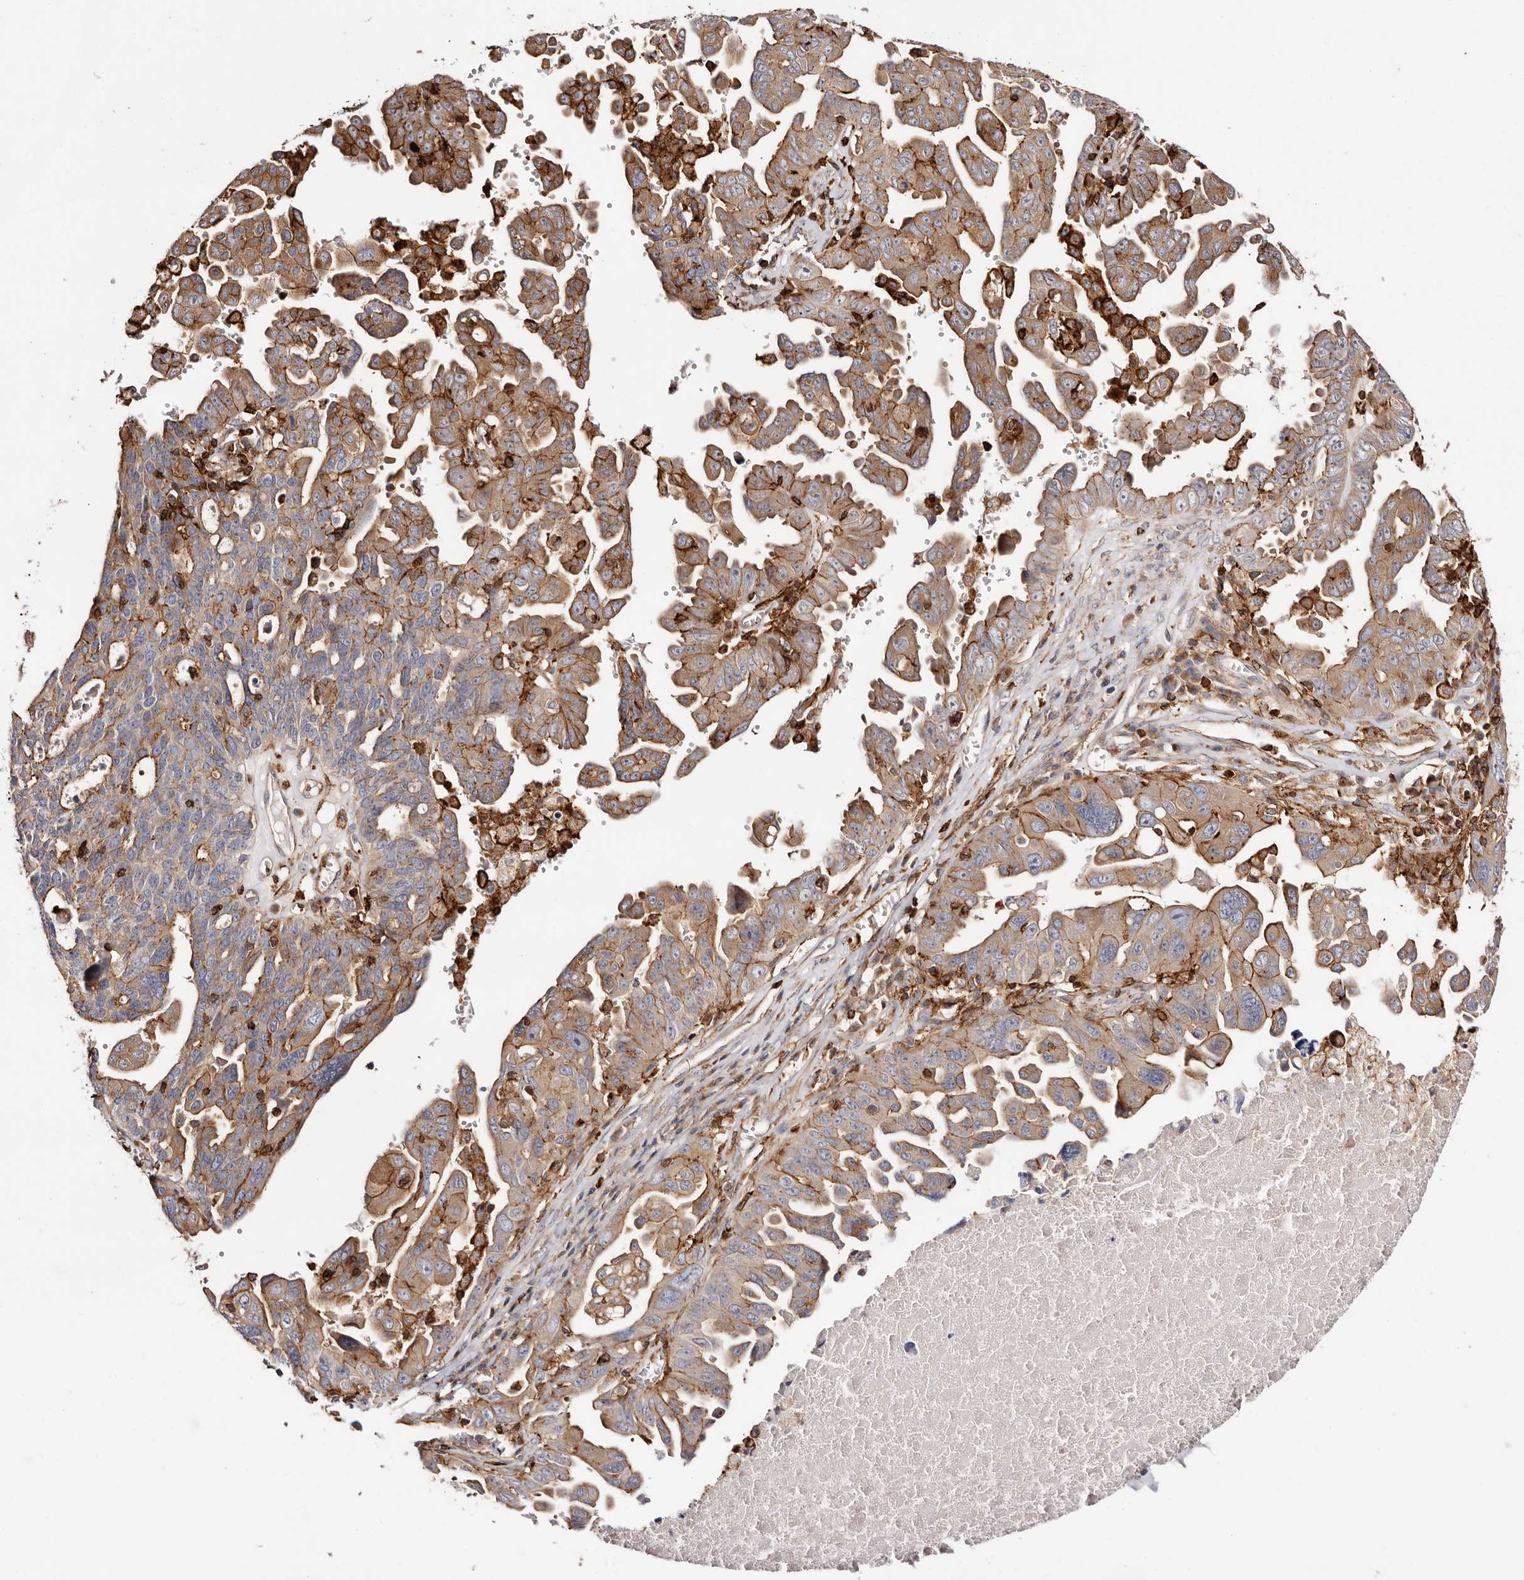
{"staining": {"intensity": "moderate", "quantity": "25%-75%", "location": "cytoplasmic/membranous"}, "tissue": "ovarian cancer", "cell_type": "Tumor cells", "image_type": "cancer", "snomed": [{"axis": "morphology", "description": "Carcinoma, endometroid"}, {"axis": "topography", "description": "Ovary"}], "caption": "Moderate cytoplasmic/membranous positivity for a protein is appreciated in approximately 25%-75% of tumor cells of ovarian cancer (endometroid carcinoma) using IHC.", "gene": "PTPN22", "patient": {"sex": "female", "age": 62}}